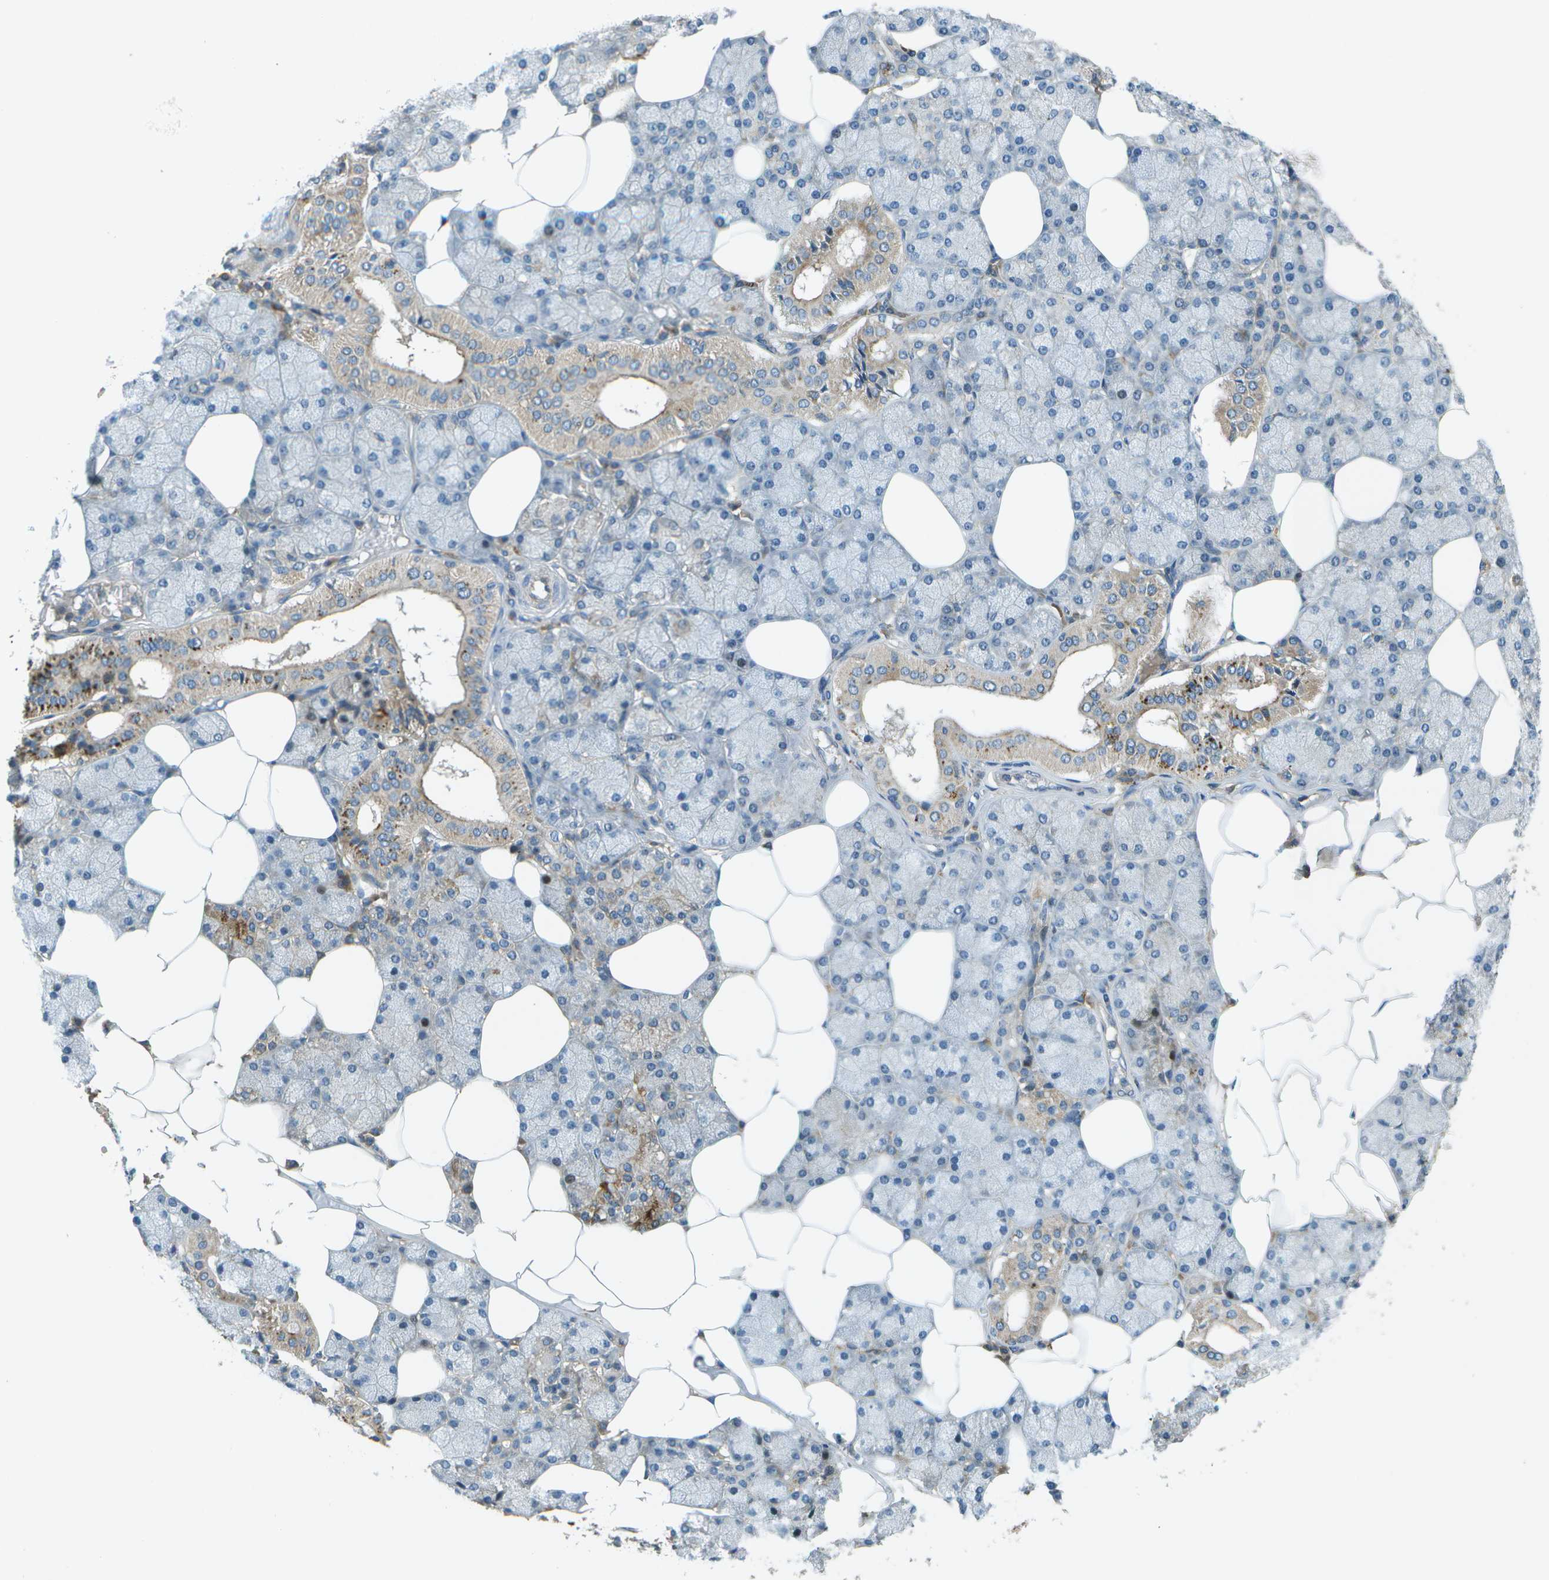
{"staining": {"intensity": "moderate", "quantity": "25%-75%", "location": "cytoplasmic/membranous,nuclear"}, "tissue": "salivary gland", "cell_type": "Glandular cells", "image_type": "normal", "snomed": [{"axis": "morphology", "description": "Normal tissue, NOS"}, {"axis": "topography", "description": "Salivary gland"}], "caption": "Immunohistochemical staining of unremarkable human salivary gland displays moderate cytoplasmic/membranous,nuclear protein expression in approximately 25%-75% of glandular cells. (Stains: DAB (3,3'-diaminobenzidine) in brown, nuclei in blue, Microscopy: brightfield microscopy at high magnification).", "gene": "PXYLP1", "patient": {"sex": "male", "age": 62}}